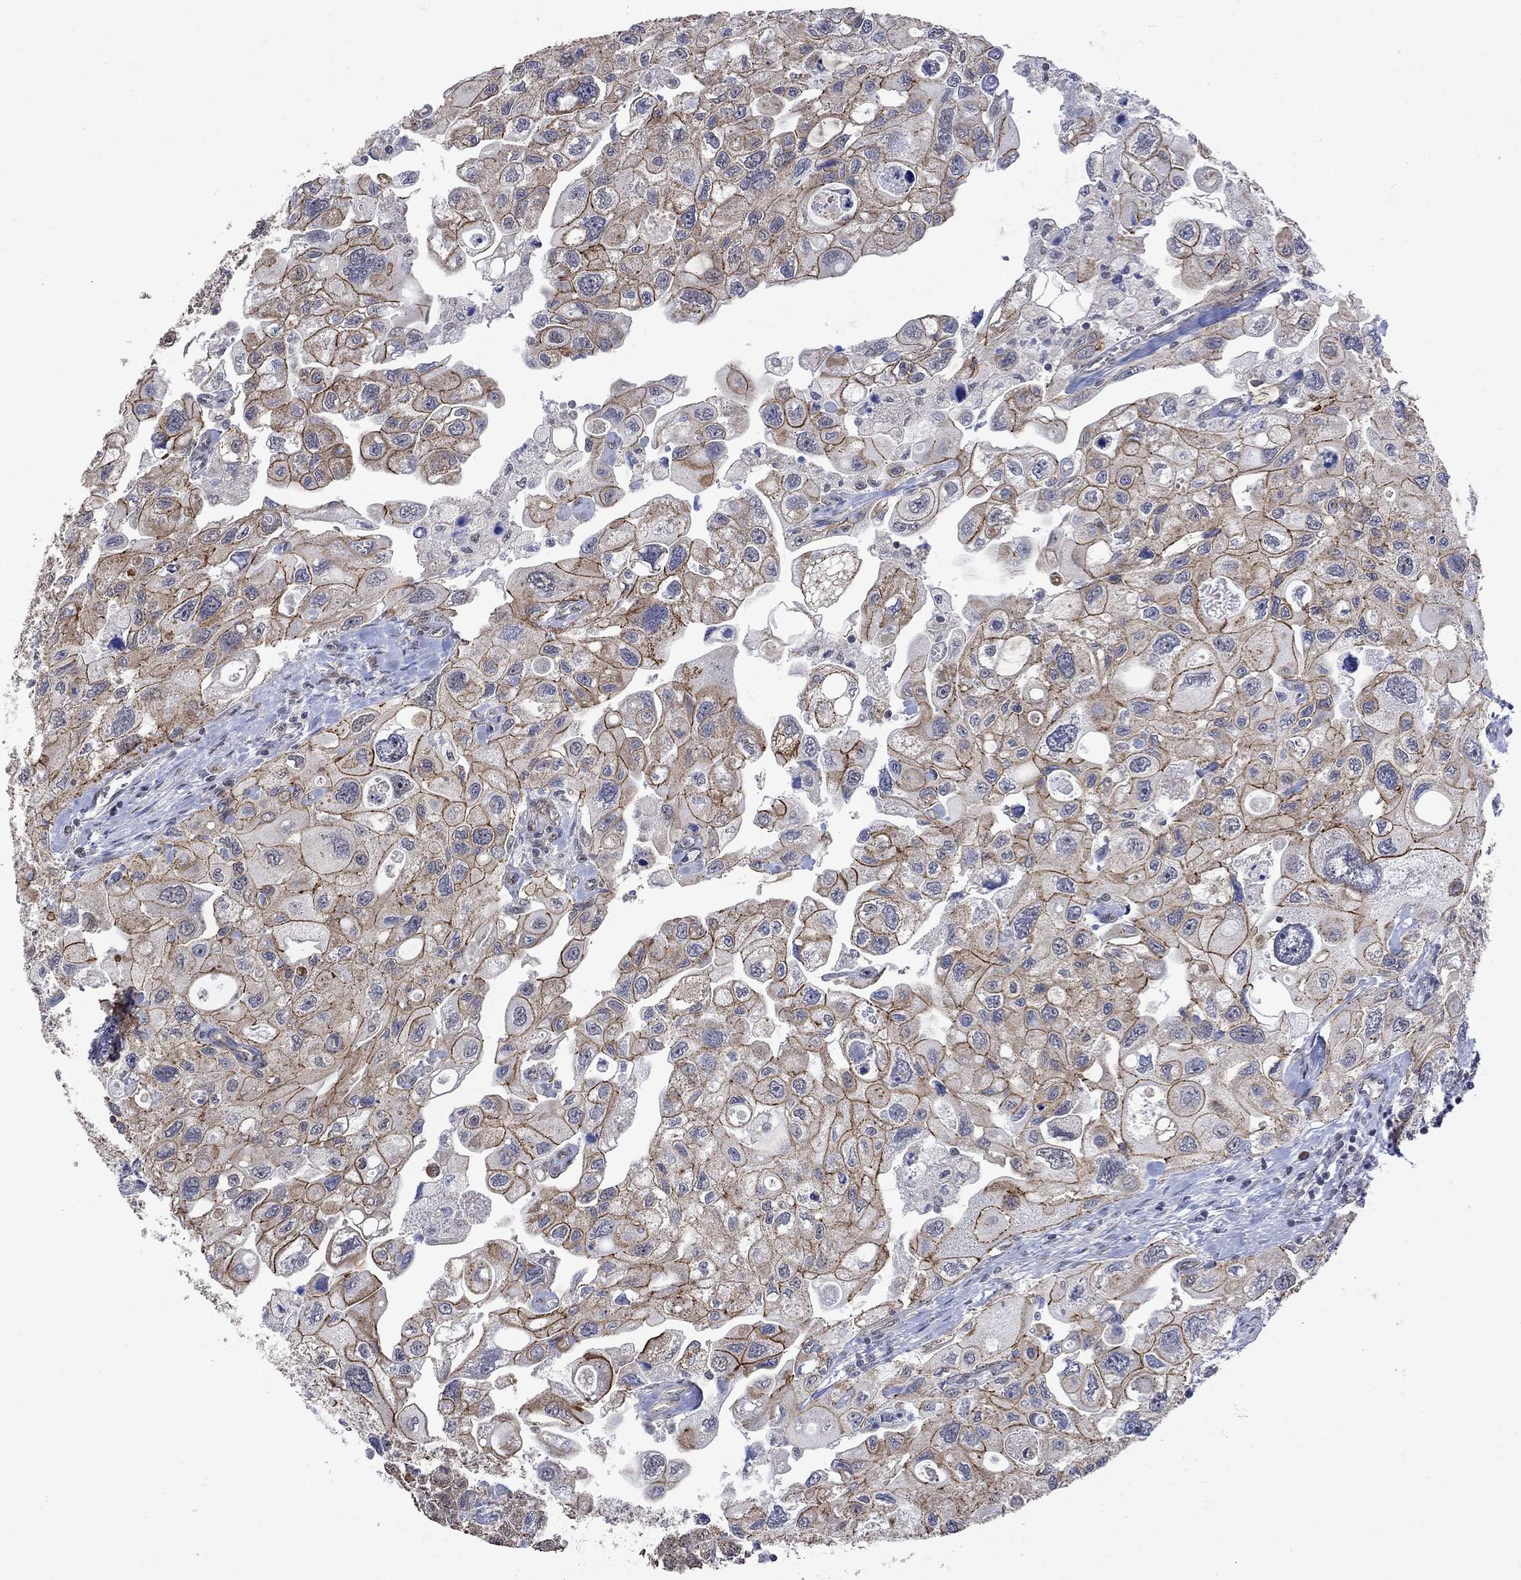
{"staining": {"intensity": "strong", "quantity": ">75%", "location": "cytoplasmic/membranous"}, "tissue": "urothelial cancer", "cell_type": "Tumor cells", "image_type": "cancer", "snomed": [{"axis": "morphology", "description": "Urothelial carcinoma, High grade"}, {"axis": "topography", "description": "Urinary bladder"}], "caption": "Immunohistochemical staining of urothelial cancer shows strong cytoplasmic/membranous protein staining in about >75% of tumor cells.", "gene": "ANKRA2", "patient": {"sex": "male", "age": 59}}